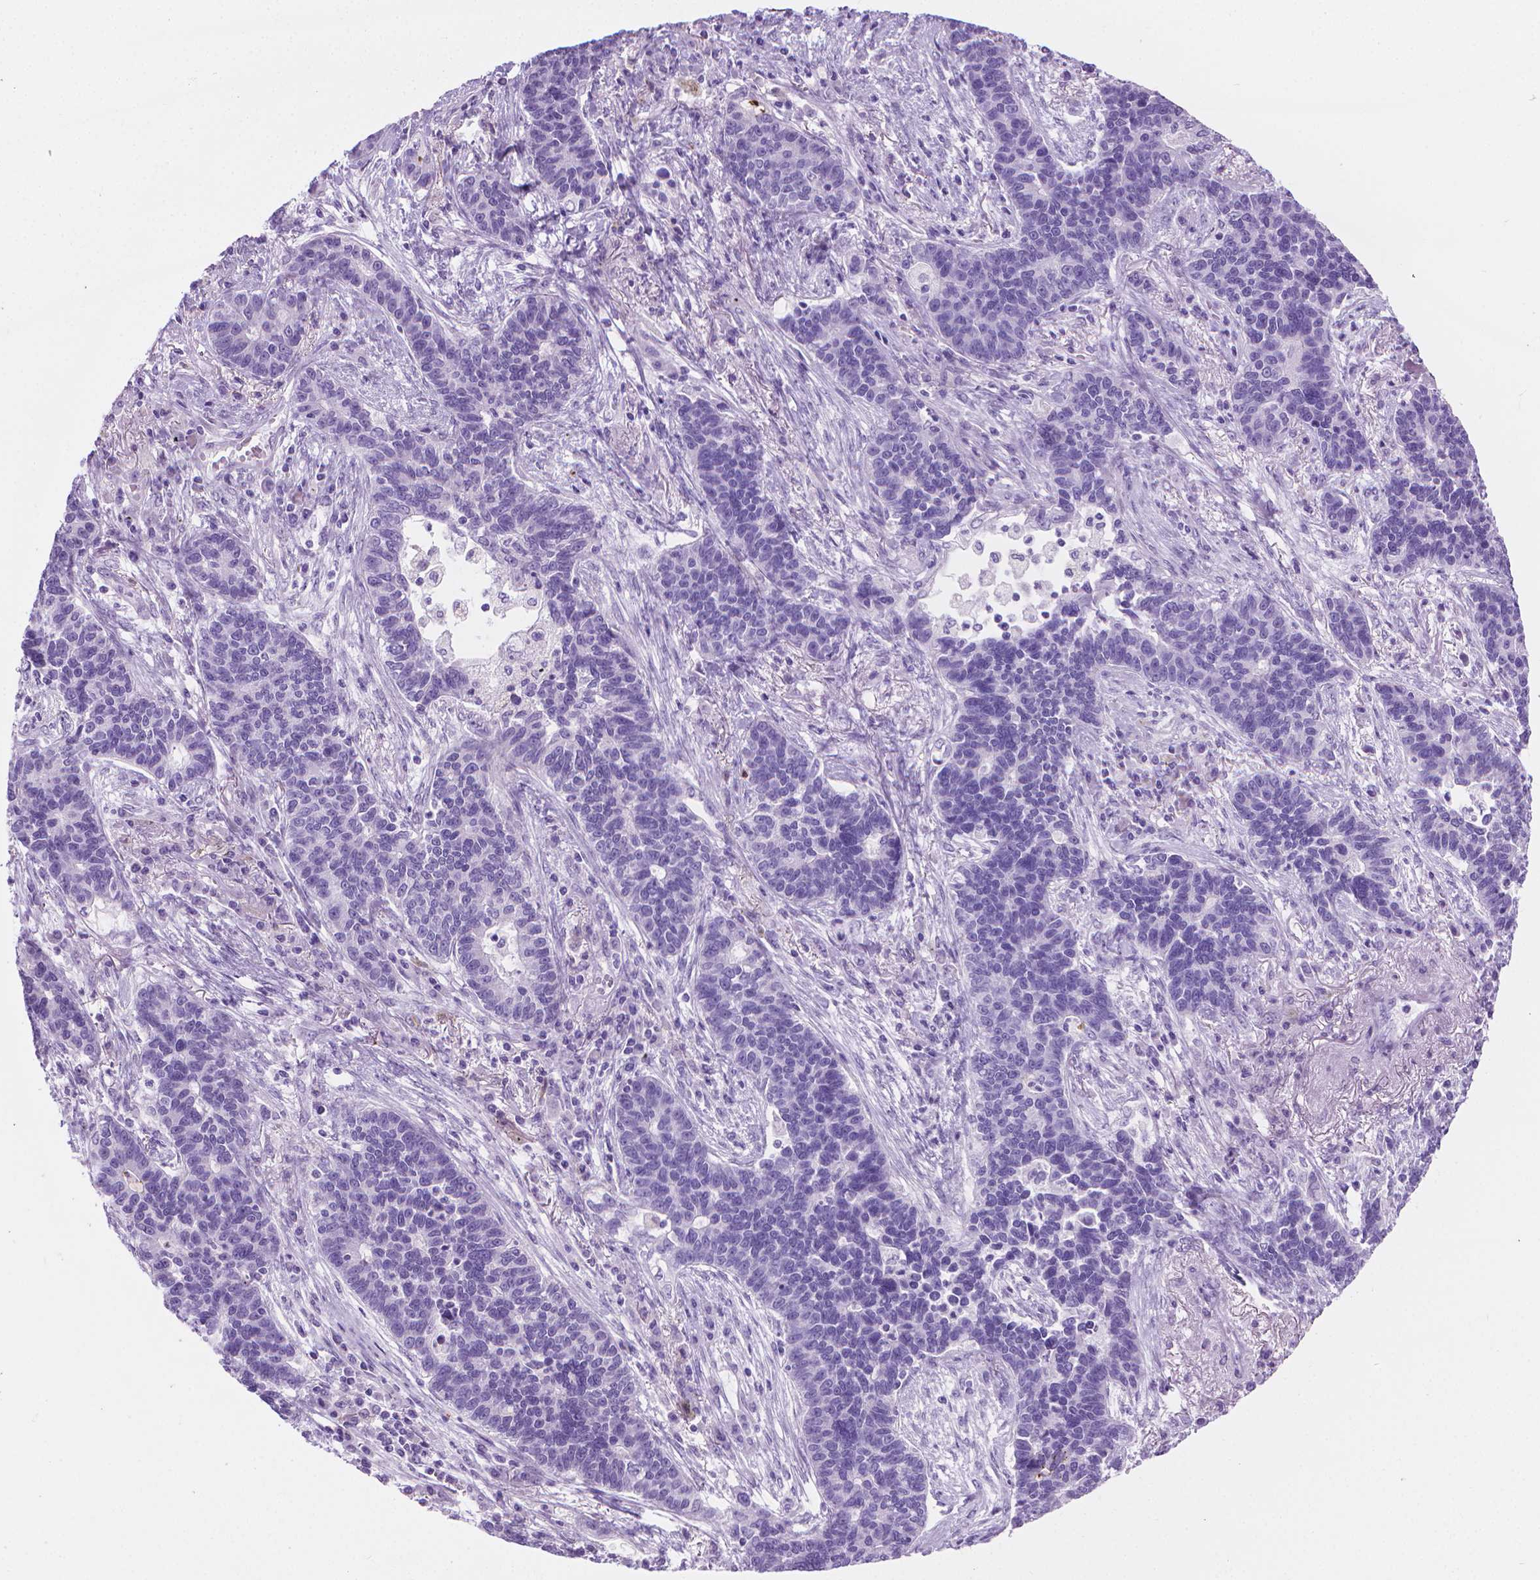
{"staining": {"intensity": "negative", "quantity": "none", "location": "none"}, "tissue": "lung cancer", "cell_type": "Tumor cells", "image_type": "cancer", "snomed": [{"axis": "morphology", "description": "Adenocarcinoma, NOS"}, {"axis": "topography", "description": "Lung"}], "caption": "High magnification brightfield microscopy of lung cancer (adenocarcinoma) stained with DAB (brown) and counterstained with hematoxylin (blue): tumor cells show no significant staining.", "gene": "CFAP52", "patient": {"sex": "female", "age": 57}}